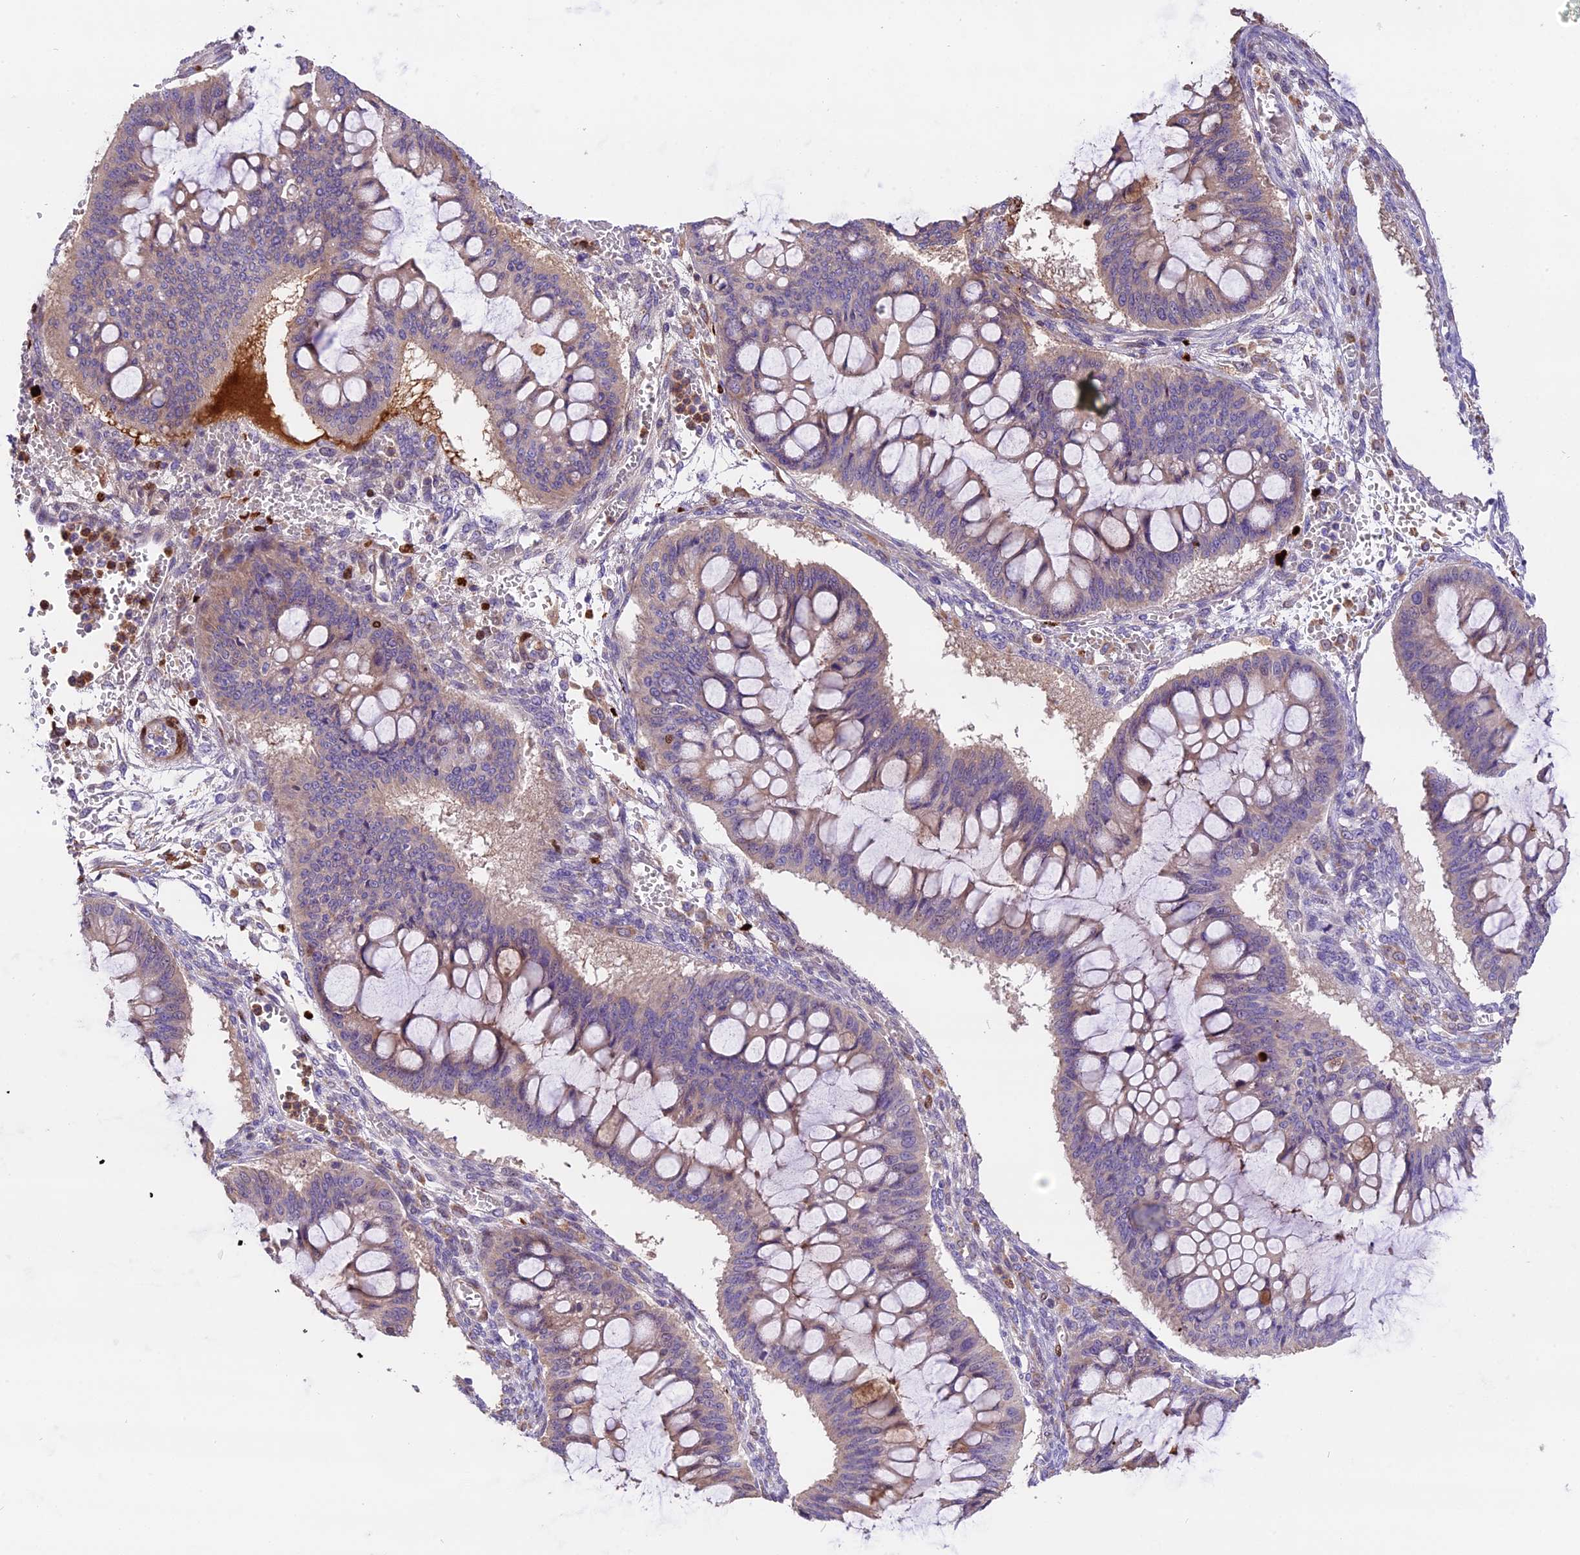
{"staining": {"intensity": "weak", "quantity": "<25%", "location": "cytoplasmic/membranous"}, "tissue": "ovarian cancer", "cell_type": "Tumor cells", "image_type": "cancer", "snomed": [{"axis": "morphology", "description": "Cystadenocarcinoma, mucinous, NOS"}, {"axis": "topography", "description": "Ovary"}], "caption": "Tumor cells show no significant positivity in ovarian cancer (mucinous cystadenocarcinoma).", "gene": "MAP3K7CL", "patient": {"sex": "female", "age": 73}}